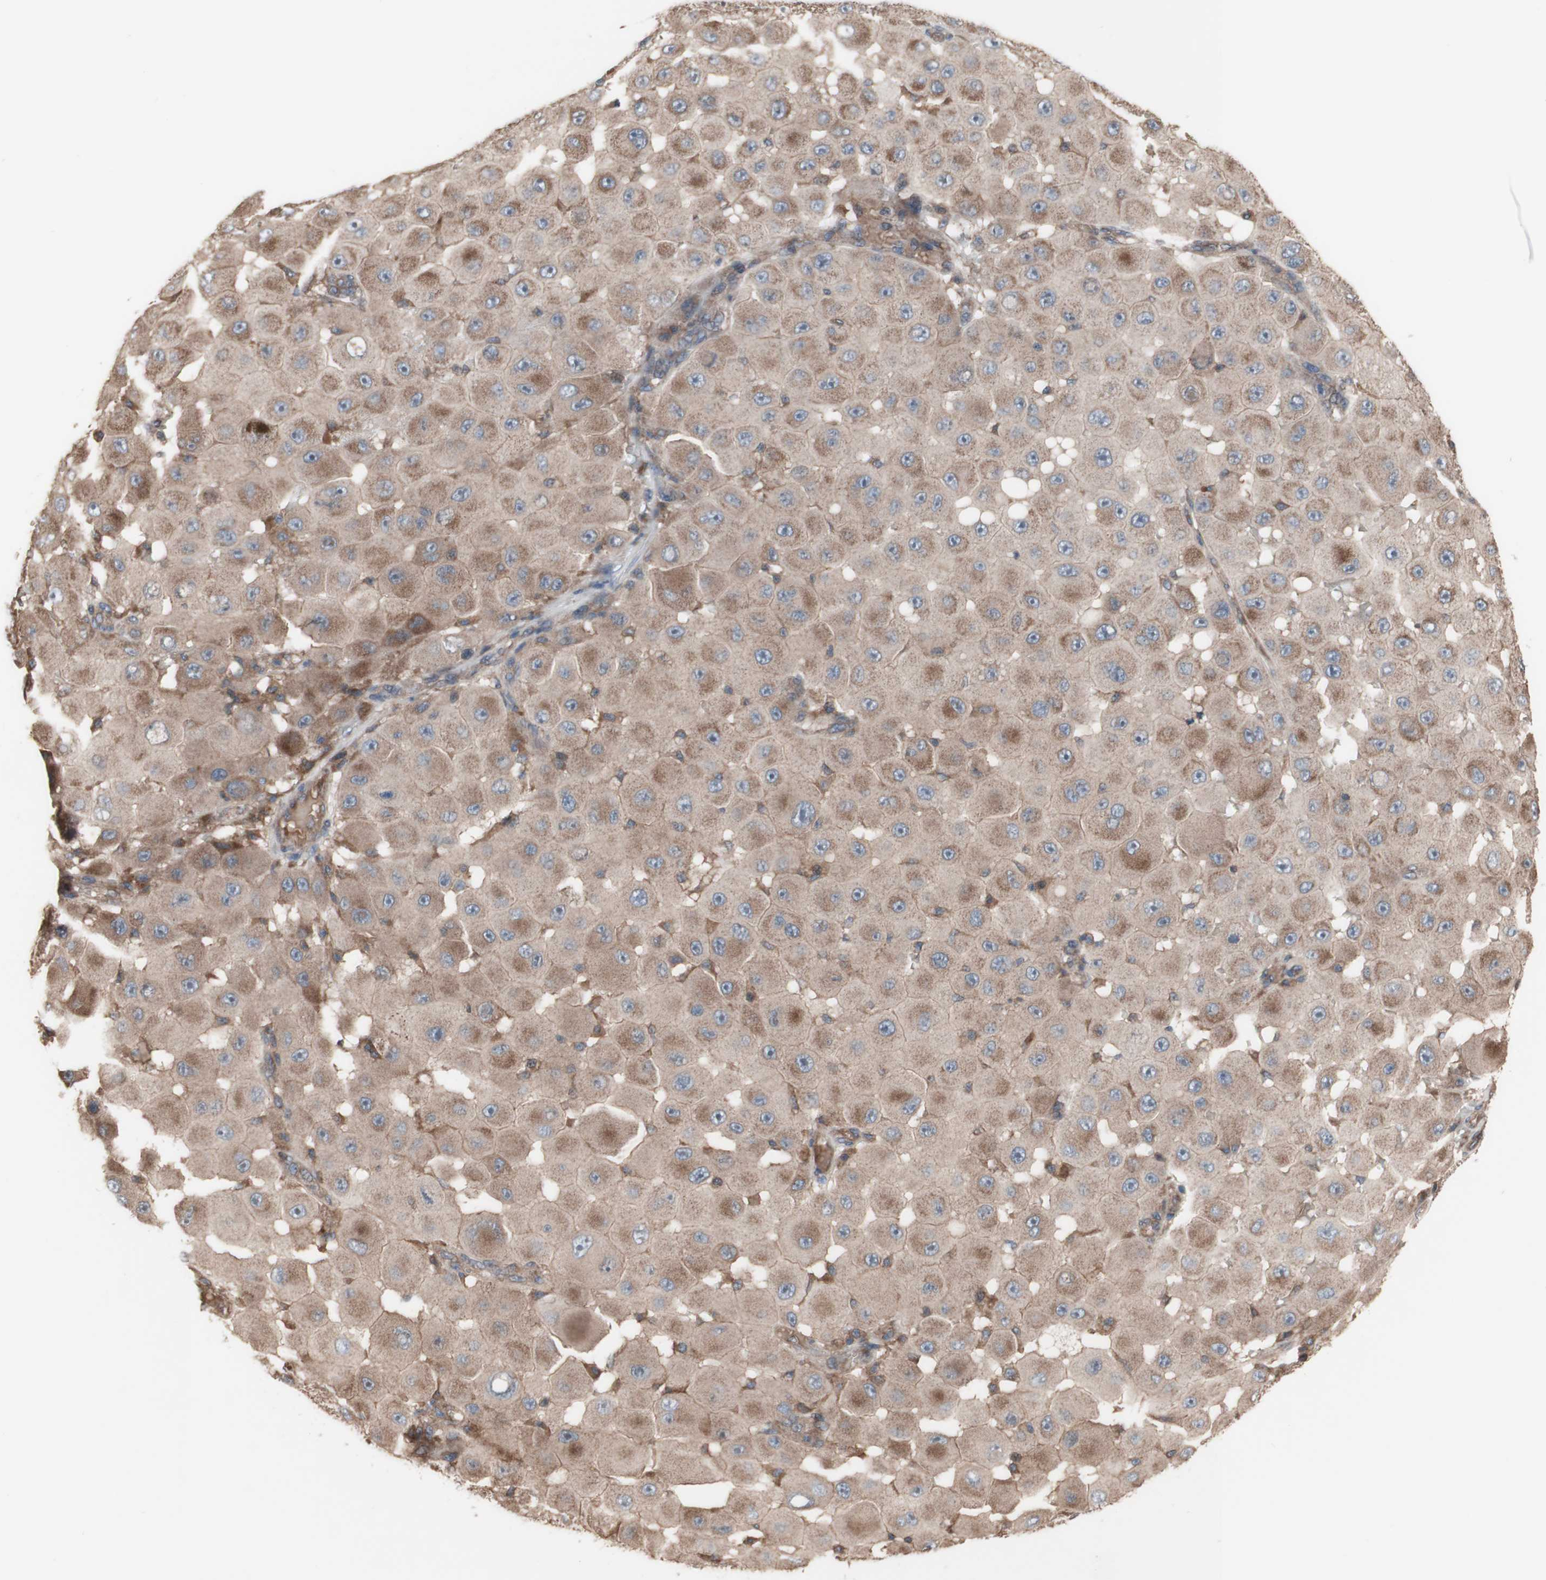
{"staining": {"intensity": "moderate", "quantity": ">75%", "location": "cytoplasmic/membranous"}, "tissue": "melanoma", "cell_type": "Tumor cells", "image_type": "cancer", "snomed": [{"axis": "morphology", "description": "Malignant melanoma, NOS"}, {"axis": "topography", "description": "Skin"}], "caption": "A photomicrograph showing moderate cytoplasmic/membranous staining in approximately >75% of tumor cells in melanoma, as visualized by brown immunohistochemical staining.", "gene": "COPB1", "patient": {"sex": "female", "age": 81}}